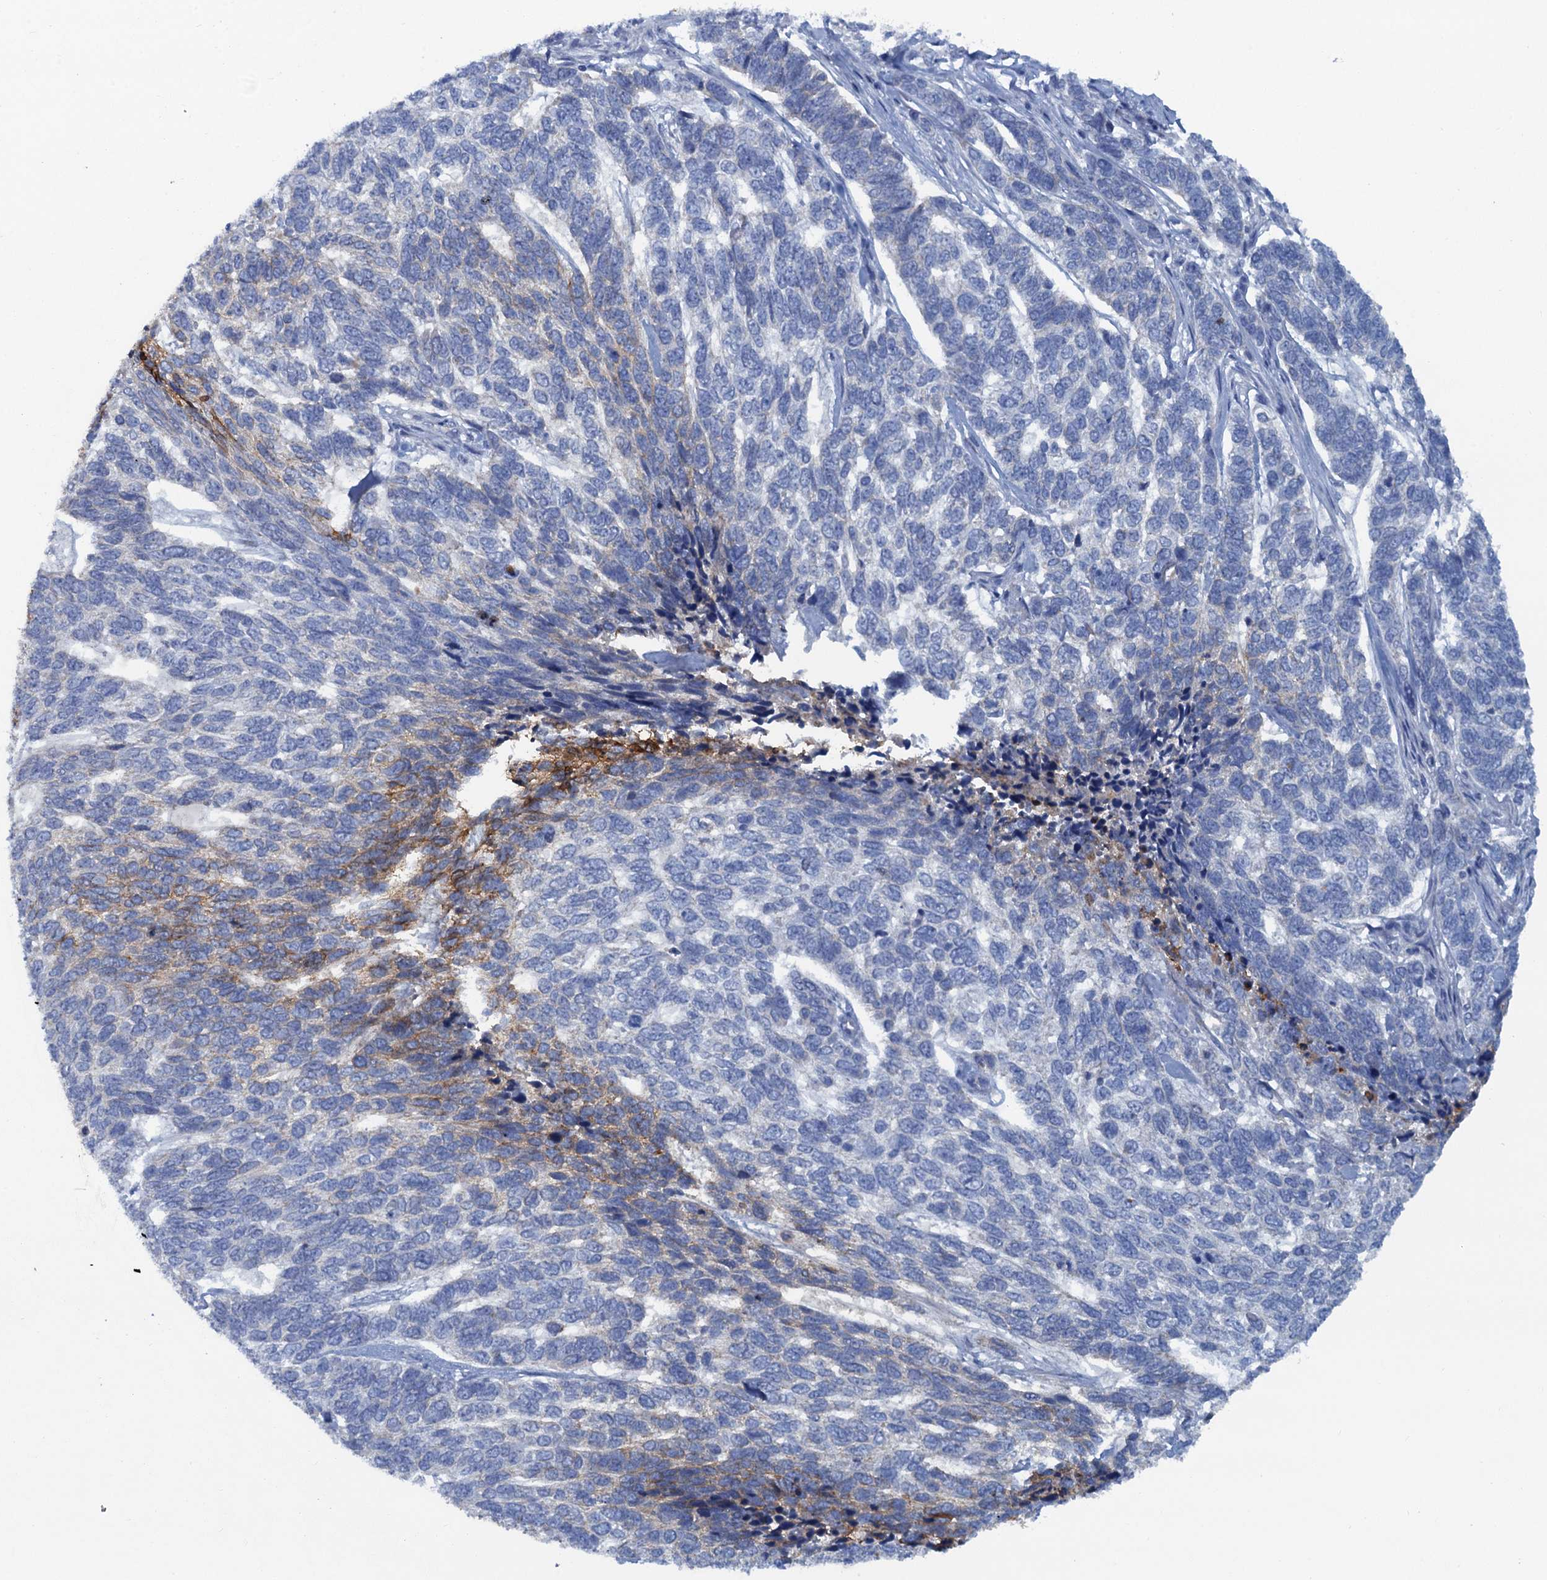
{"staining": {"intensity": "moderate", "quantity": "<25%", "location": "cytoplasmic/membranous"}, "tissue": "skin cancer", "cell_type": "Tumor cells", "image_type": "cancer", "snomed": [{"axis": "morphology", "description": "Basal cell carcinoma"}, {"axis": "topography", "description": "Skin"}], "caption": "Protein expression analysis of skin cancer shows moderate cytoplasmic/membranous staining in approximately <25% of tumor cells. (brown staining indicates protein expression, while blue staining denotes nuclei).", "gene": "MYADML2", "patient": {"sex": "female", "age": 65}}